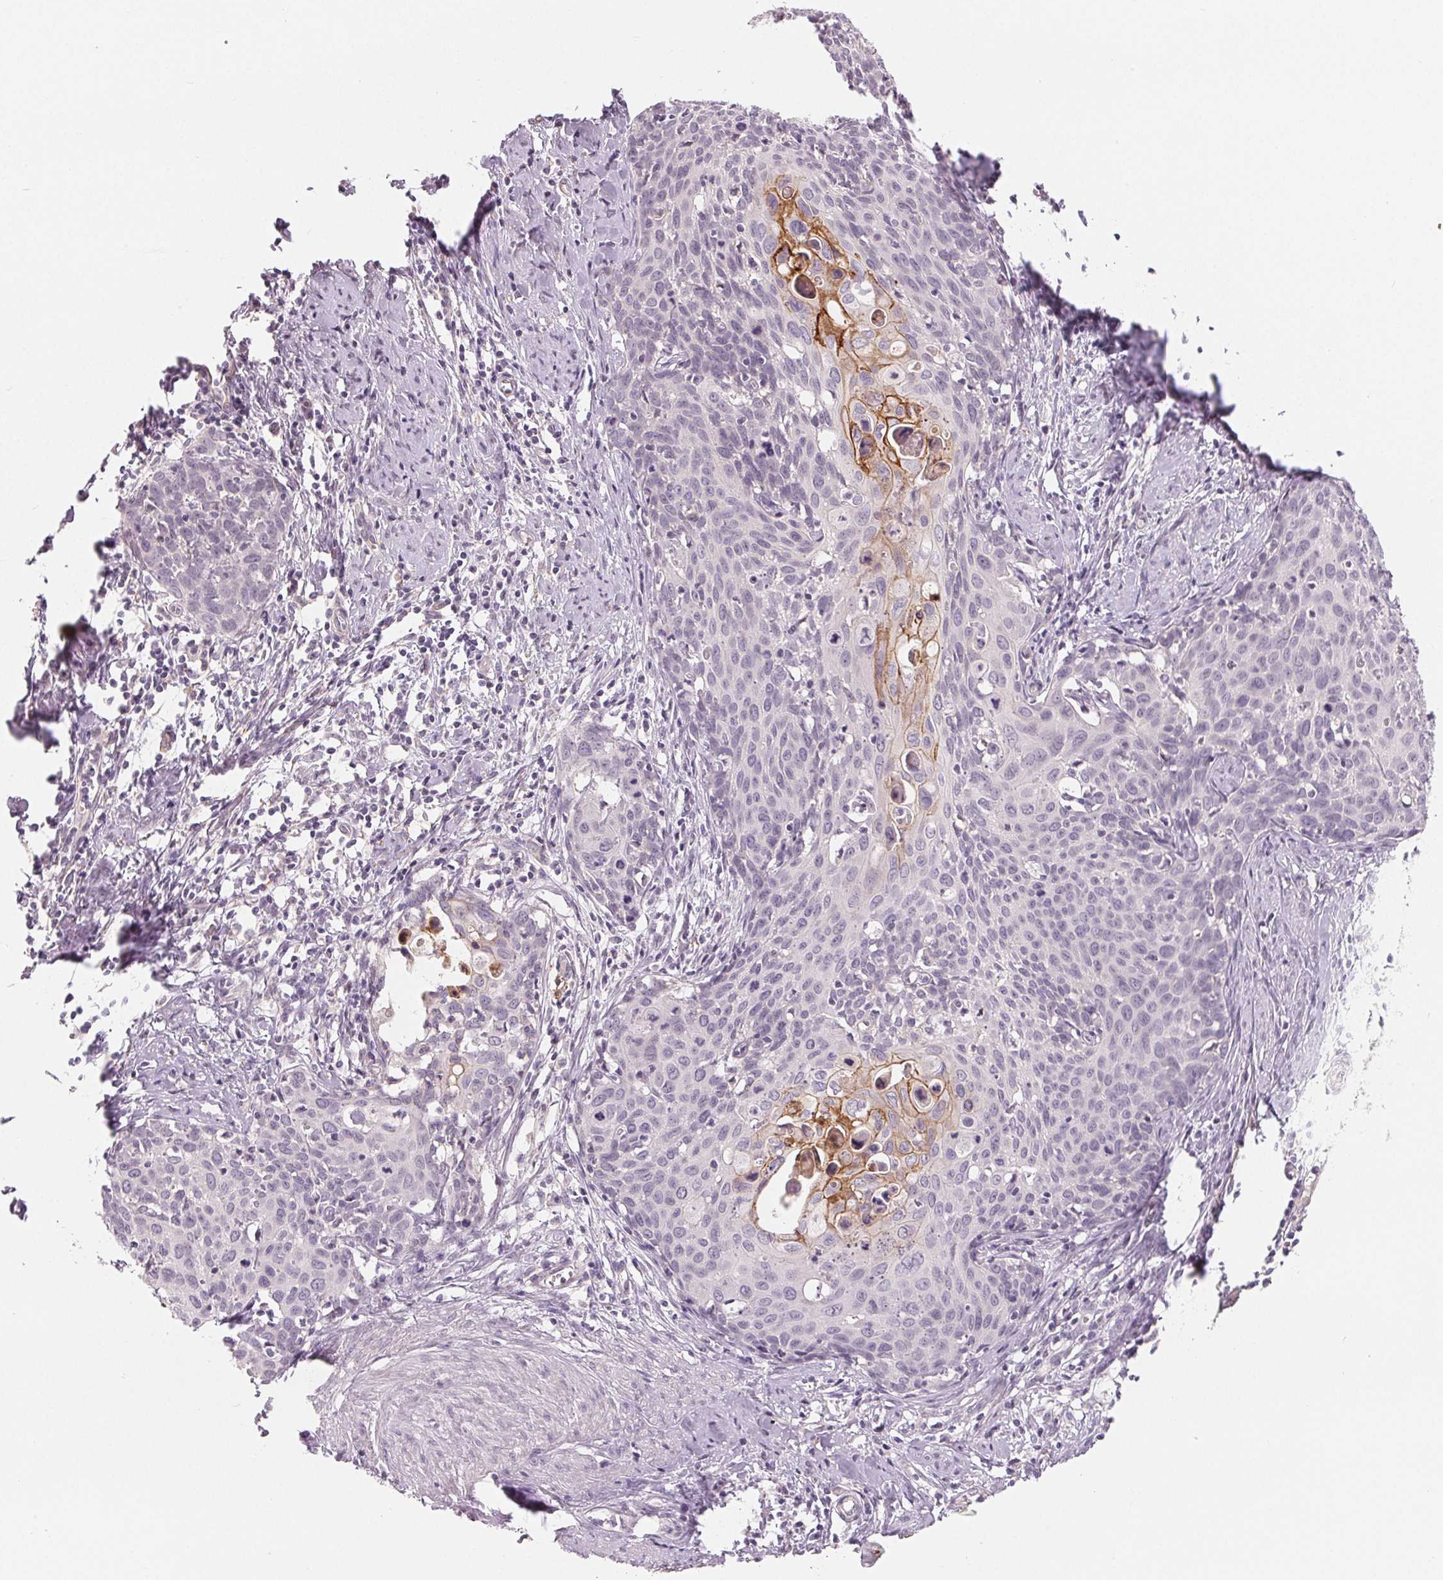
{"staining": {"intensity": "moderate", "quantity": "<25%", "location": "cytoplasmic/membranous"}, "tissue": "cervical cancer", "cell_type": "Tumor cells", "image_type": "cancer", "snomed": [{"axis": "morphology", "description": "Squamous cell carcinoma, NOS"}, {"axis": "topography", "description": "Cervix"}], "caption": "Immunohistochemistry of human cervical cancer (squamous cell carcinoma) shows low levels of moderate cytoplasmic/membranous expression in about <25% of tumor cells.", "gene": "CFC1", "patient": {"sex": "female", "age": 62}}